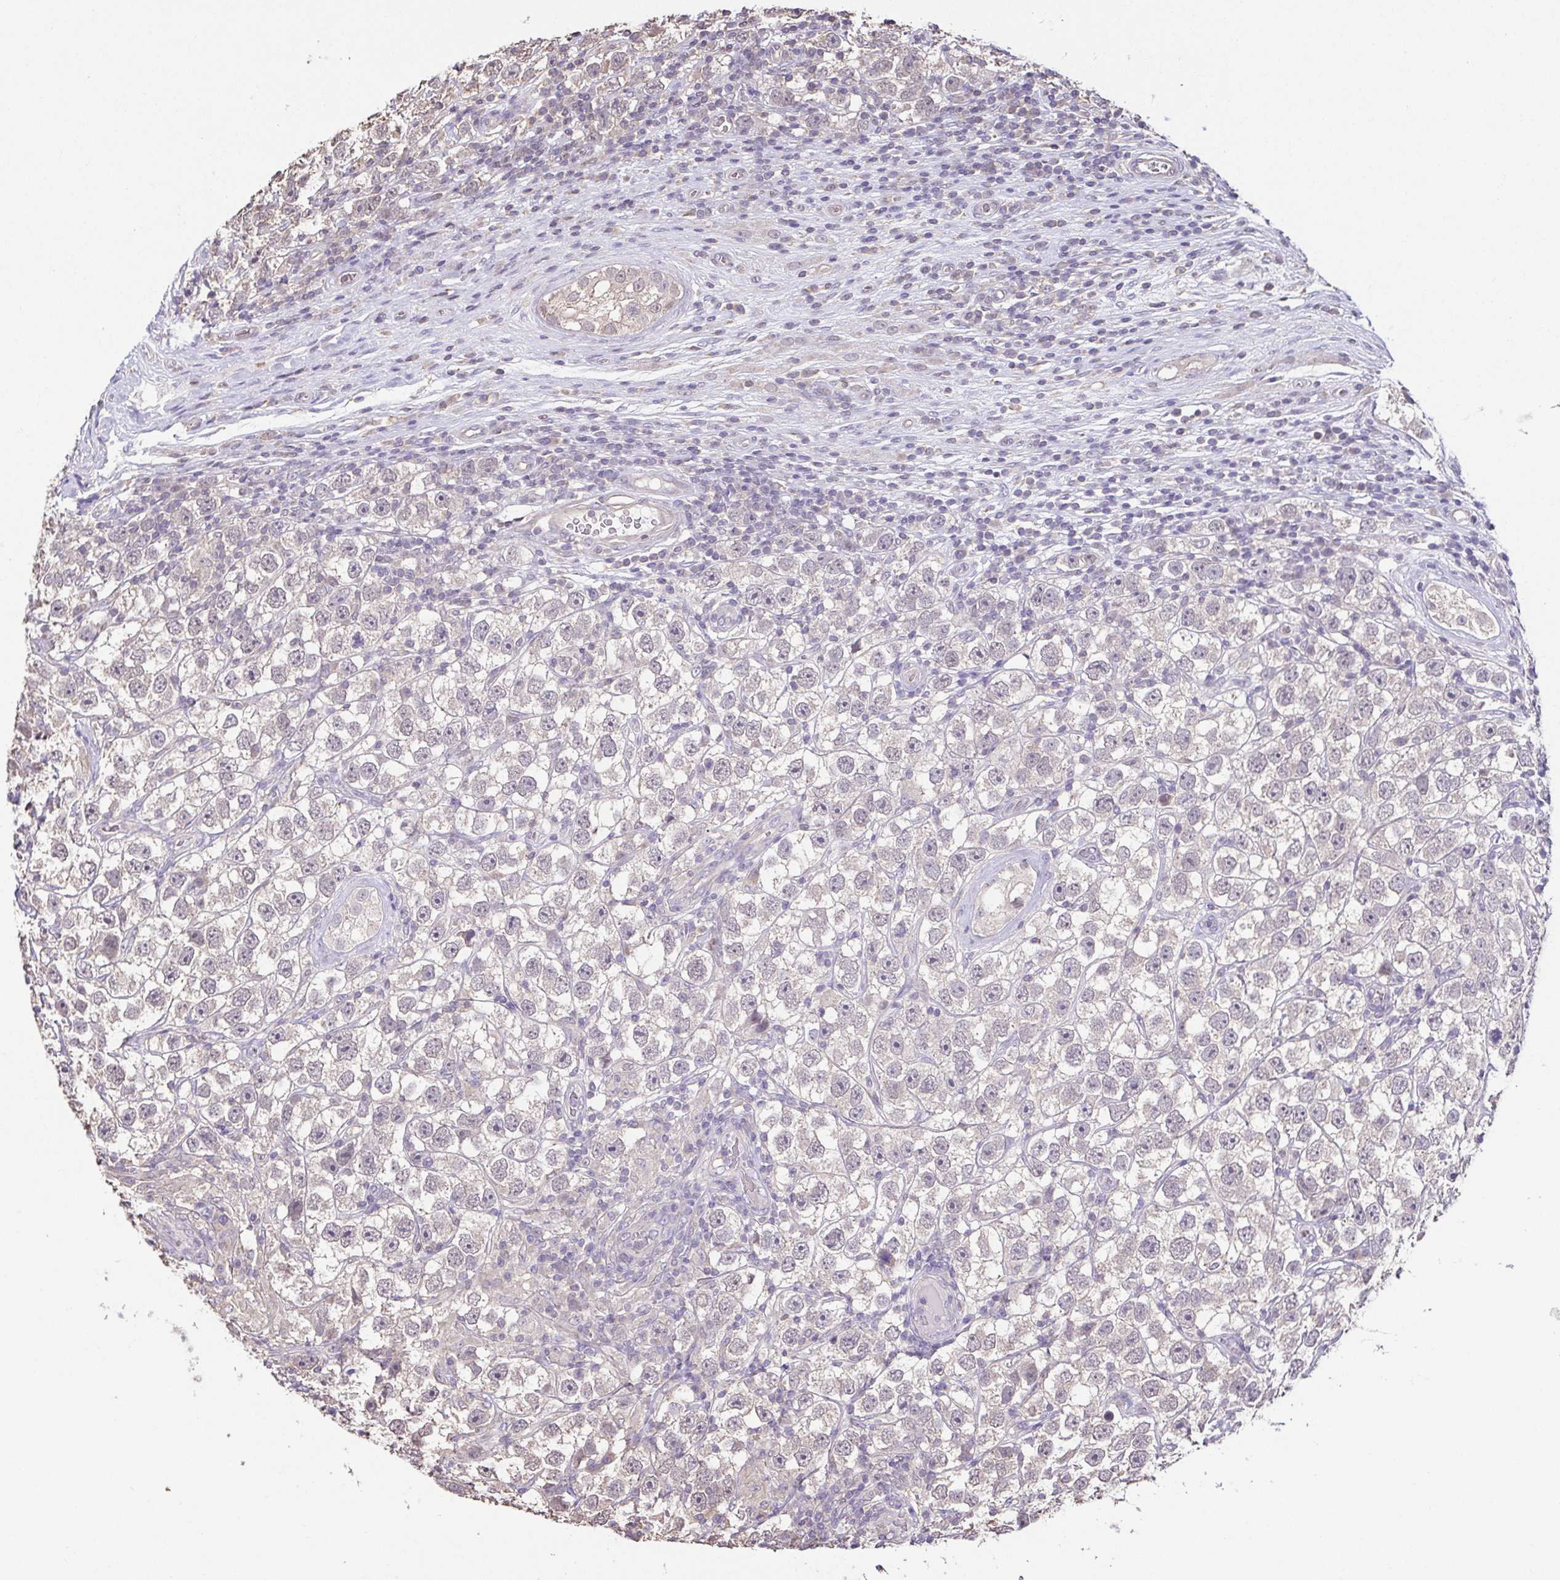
{"staining": {"intensity": "negative", "quantity": "none", "location": "none"}, "tissue": "testis cancer", "cell_type": "Tumor cells", "image_type": "cancer", "snomed": [{"axis": "morphology", "description": "Seminoma, NOS"}, {"axis": "topography", "description": "Testis"}], "caption": "The IHC image has no significant staining in tumor cells of testis cancer (seminoma) tissue. Brightfield microscopy of IHC stained with DAB (3,3'-diaminobenzidine) (brown) and hematoxylin (blue), captured at high magnification.", "gene": "ACTRT2", "patient": {"sex": "male", "age": 26}}